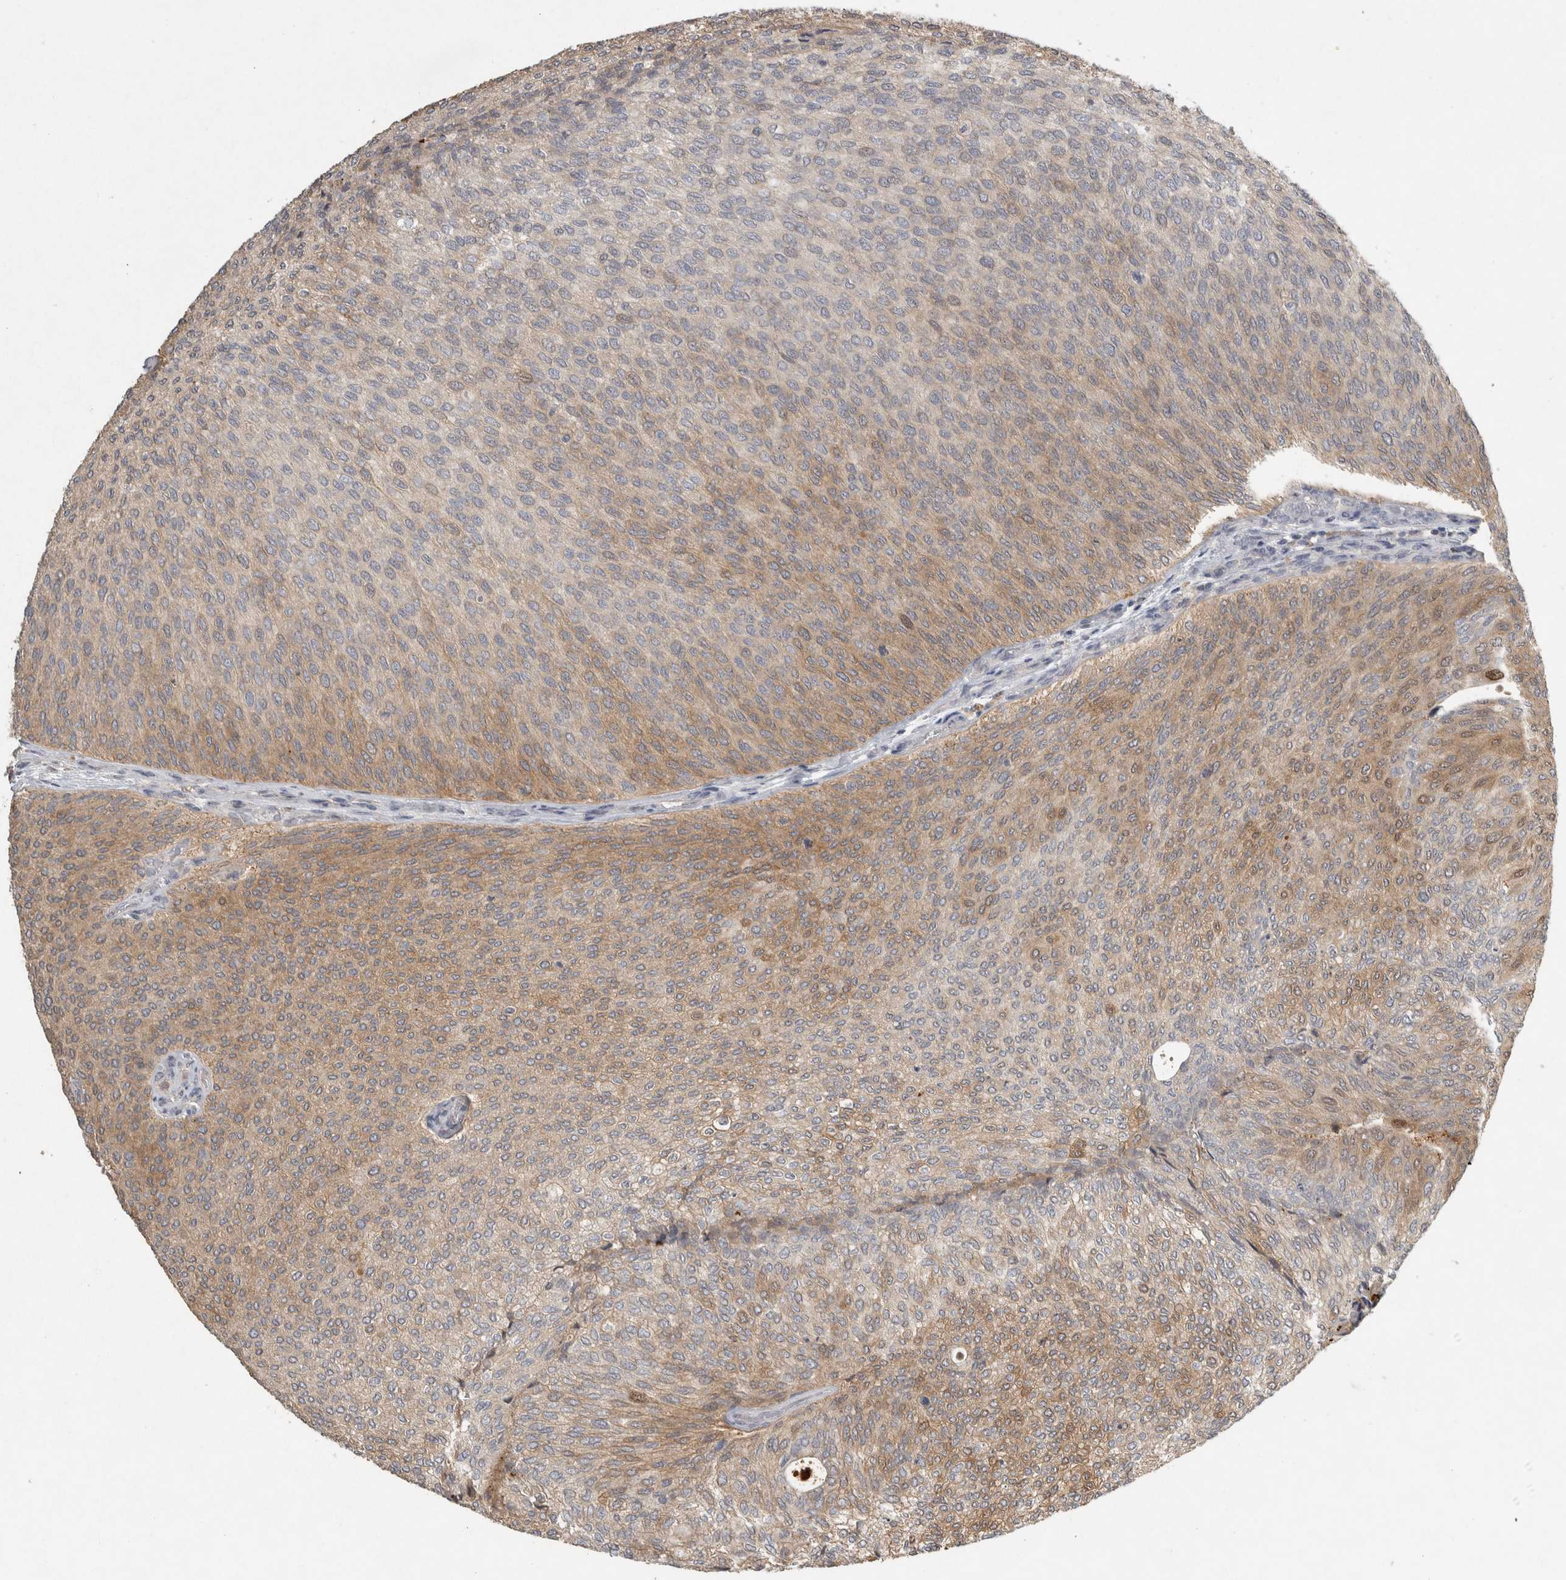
{"staining": {"intensity": "moderate", "quantity": "25%-75%", "location": "cytoplasmic/membranous,nuclear"}, "tissue": "urothelial cancer", "cell_type": "Tumor cells", "image_type": "cancer", "snomed": [{"axis": "morphology", "description": "Urothelial carcinoma, Low grade"}, {"axis": "topography", "description": "Urinary bladder"}], "caption": "Urothelial carcinoma (low-grade) stained for a protein demonstrates moderate cytoplasmic/membranous and nuclear positivity in tumor cells. (Stains: DAB in brown, nuclei in blue, Microscopy: brightfield microscopy at high magnification).", "gene": "EIF3H", "patient": {"sex": "female", "age": 79}}